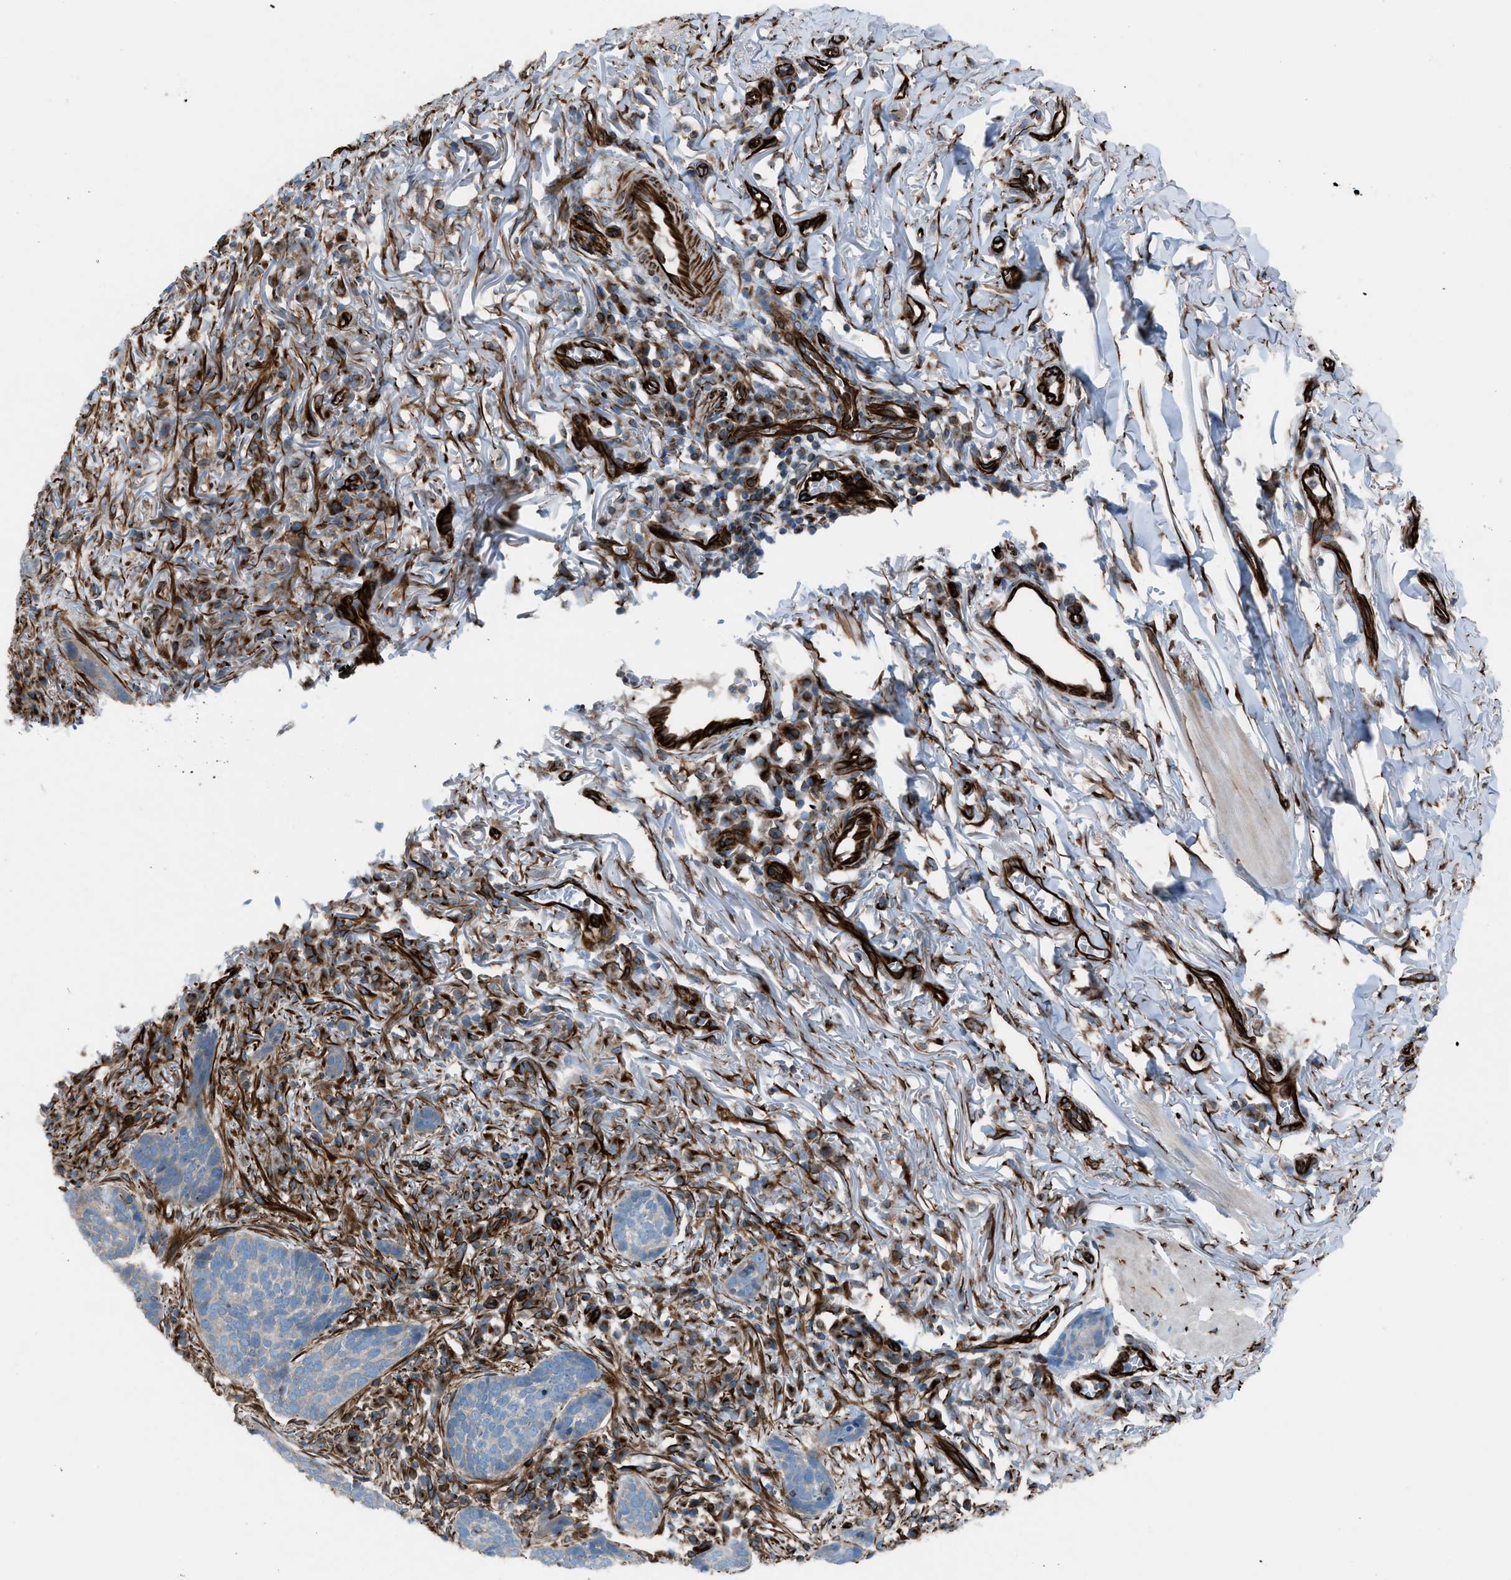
{"staining": {"intensity": "negative", "quantity": "none", "location": "none"}, "tissue": "skin cancer", "cell_type": "Tumor cells", "image_type": "cancer", "snomed": [{"axis": "morphology", "description": "Basal cell carcinoma"}, {"axis": "topography", "description": "Skin"}], "caption": "IHC micrograph of neoplastic tissue: human skin cancer (basal cell carcinoma) stained with DAB (3,3'-diaminobenzidine) displays no significant protein staining in tumor cells.", "gene": "CABP7", "patient": {"sex": "male", "age": 85}}